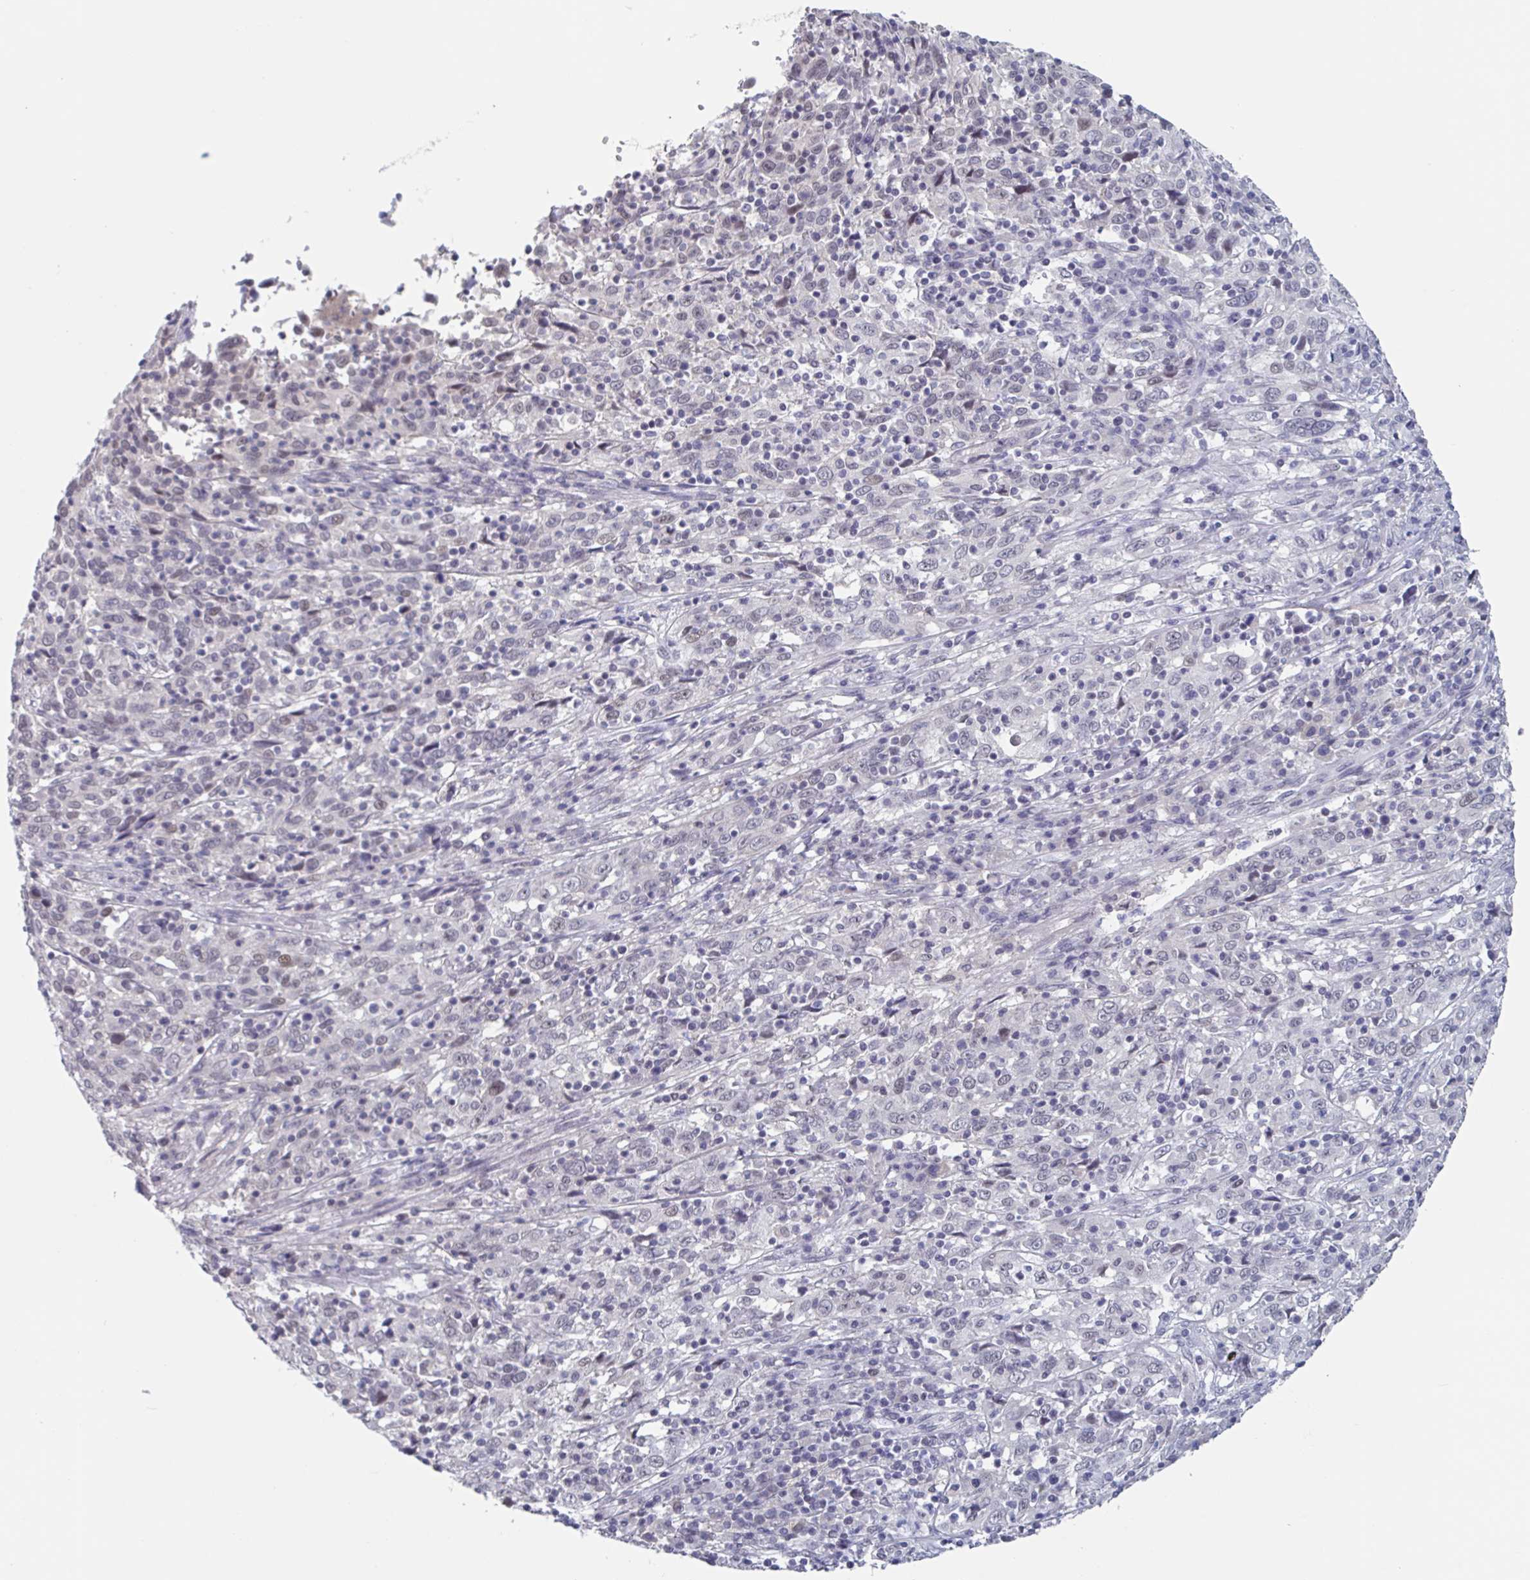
{"staining": {"intensity": "weak", "quantity": "<25%", "location": "nuclear"}, "tissue": "cervical cancer", "cell_type": "Tumor cells", "image_type": "cancer", "snomed": [{"axis": "morphology", "description": "Squamous cell carcinoma, NOS"}, {"axis": "topography", "description": "Cervix"}], "caption": "Immunohistochemistry (IHC) photomicrograph of human squamous cell carcinoma (cervical) stained for a protein (brown), which shows no expression in tumor cells. (IHC, brightfield microscopy, high magnification).", "gene": "KDM4D", "patient": {"sex": "female", "age": 46}}